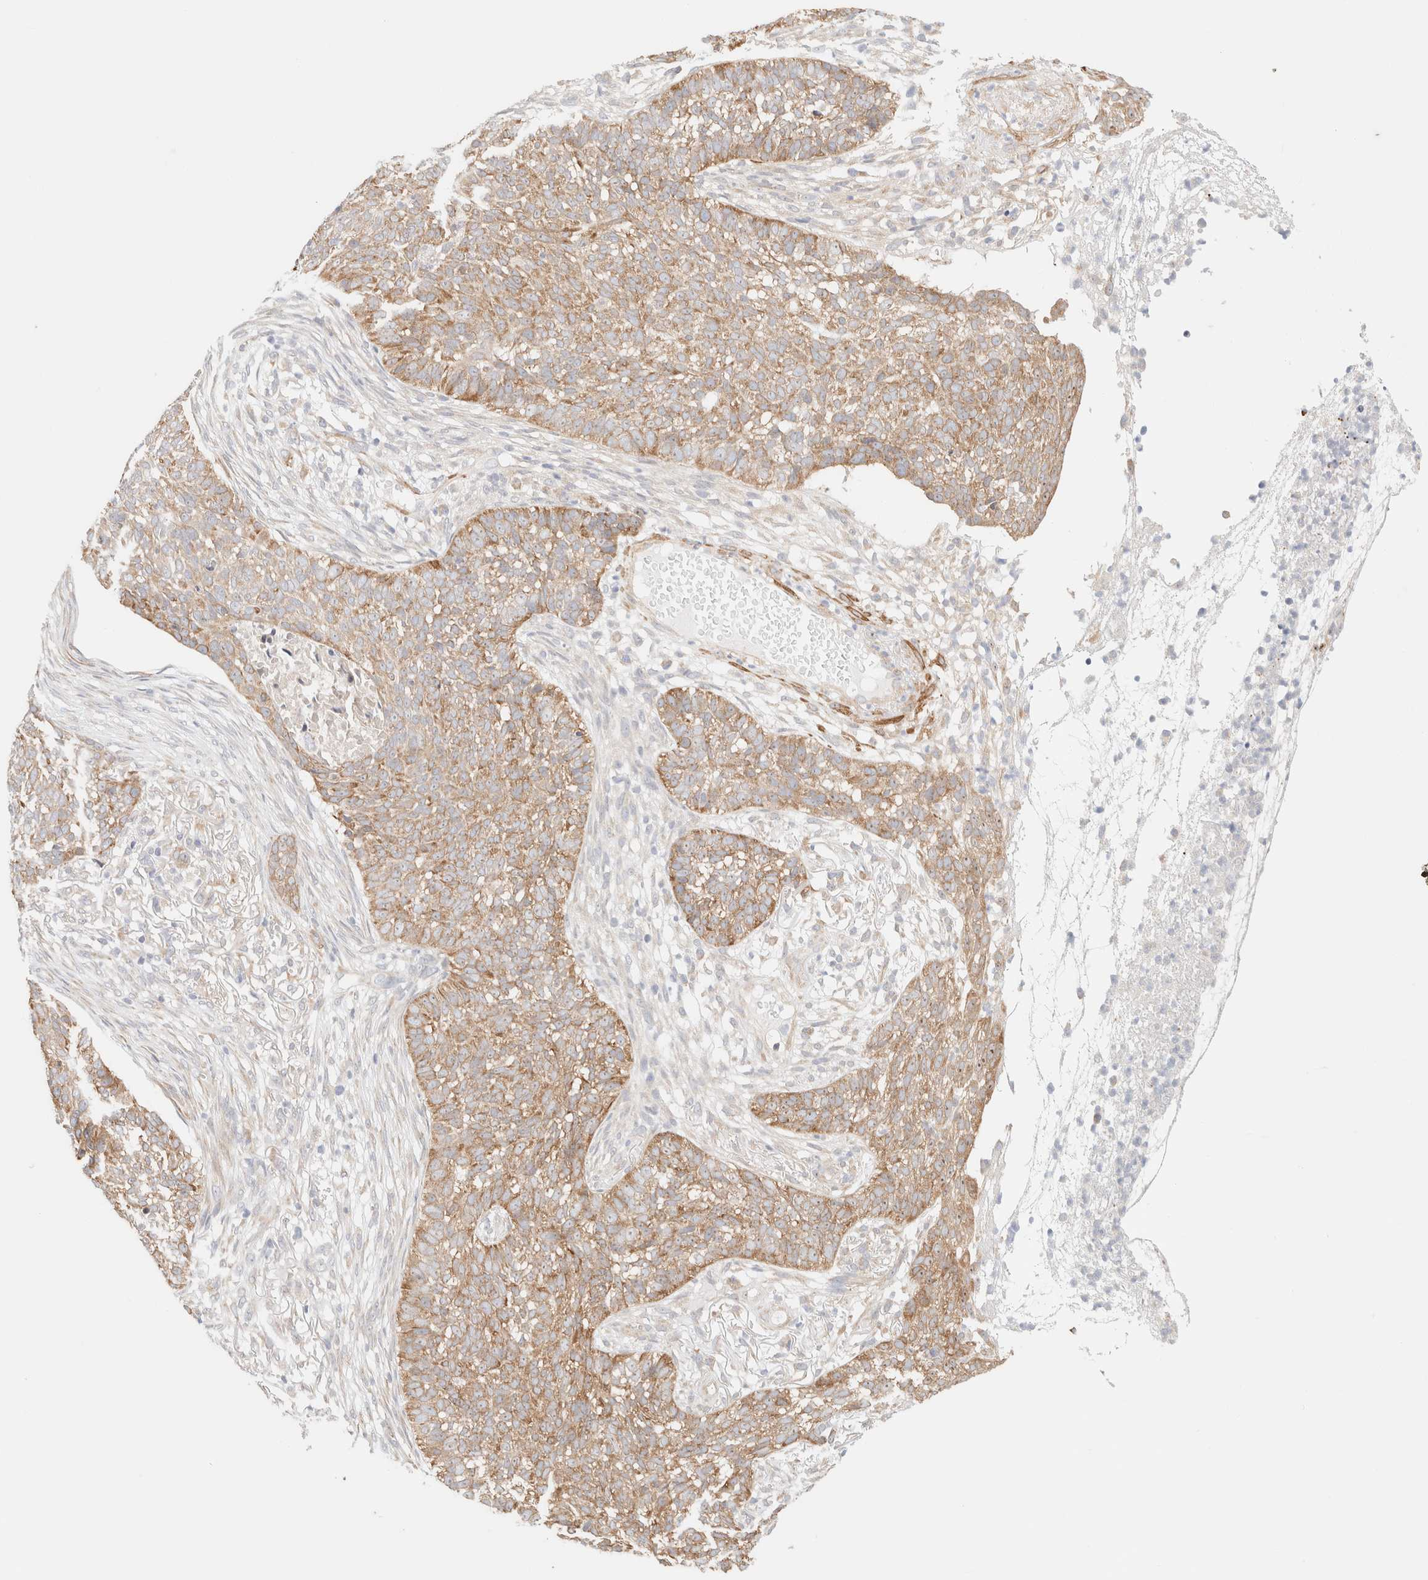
{"staining": {"intensity": "moderate", "quantity": ">75%", "location": "cytoplasmic/membranous"}, "tissue": "skin cancer", "cell_type": "Tumor cells", "image_type": "cancer", "snomed": [{"axis": "morphology", "description": "Basal cell carcinoma"}, {"axis": "topography", "description": "Skin"}], "caption": "A medium amount of moderate cytoplasmic/membranous staining is seen in approximately >75% of tumor cells in basal cell carcinoma (skin) tissue. (DAB IHC with brightfield microscopy, high magnification).", "gene": "RRP15", "patient": {"sex": "male", "age": 85}}